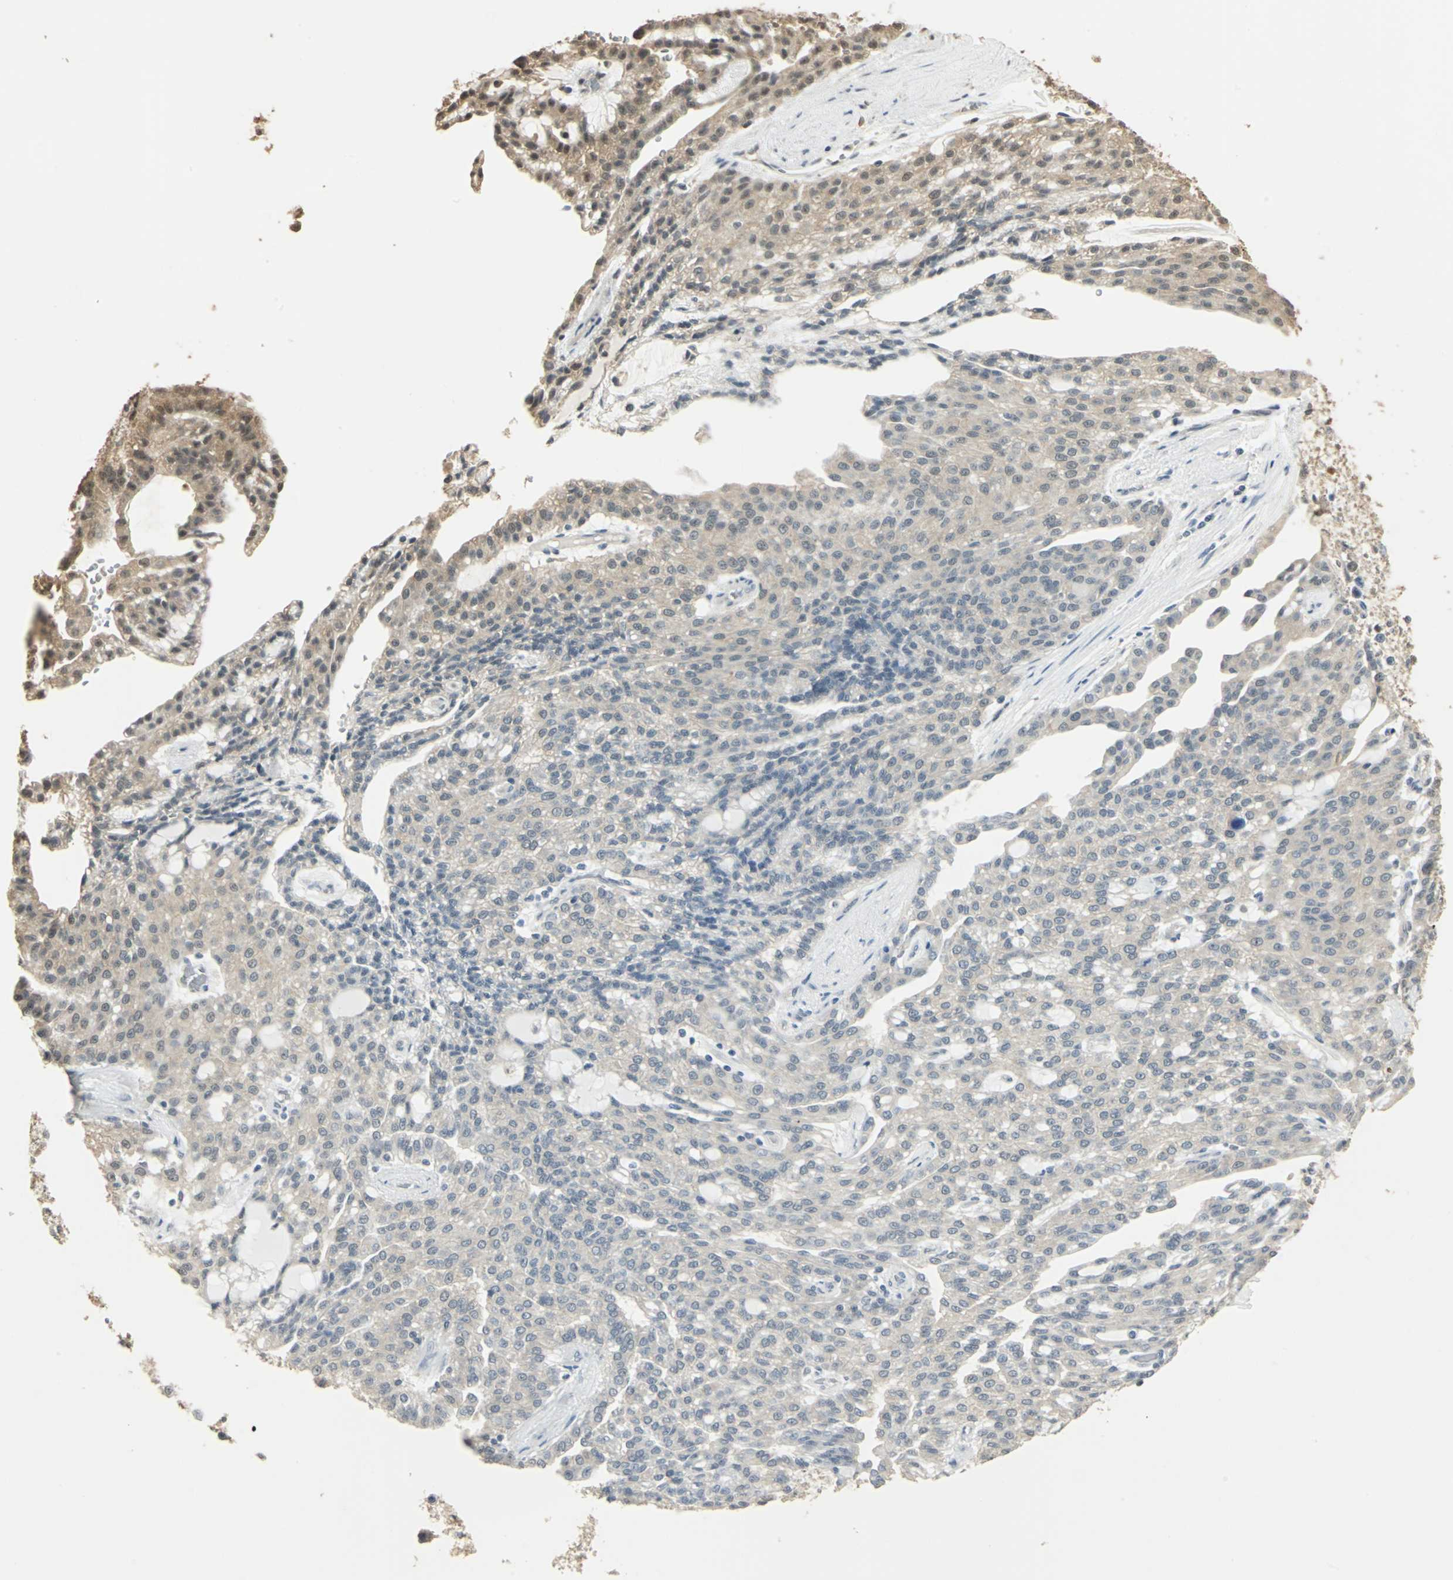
{"staining": {"intensity": "weak", "quantity": "<25%", "location": "cytoplasmic/membranous"}, "tissue": "renal cancer", "cell_type": "Tumor cells", "image_type": "cancer", "snomed": [{"axis": "morphology", "description": "Adenocarcinoma, NOS"}, {"axis": "topography", "description": "Kidney"}], "caption": "Photomicrograph shows no significant protein positivity in tumor cells of renal cancer. The staining was performed using DAB to visualize the protein expression in brown, while the nuclei were stained in blue with hematoxylin (Magnification: 20x).", "gene": "UCHL5", "patient": {"sex": "male", "age": 63}}